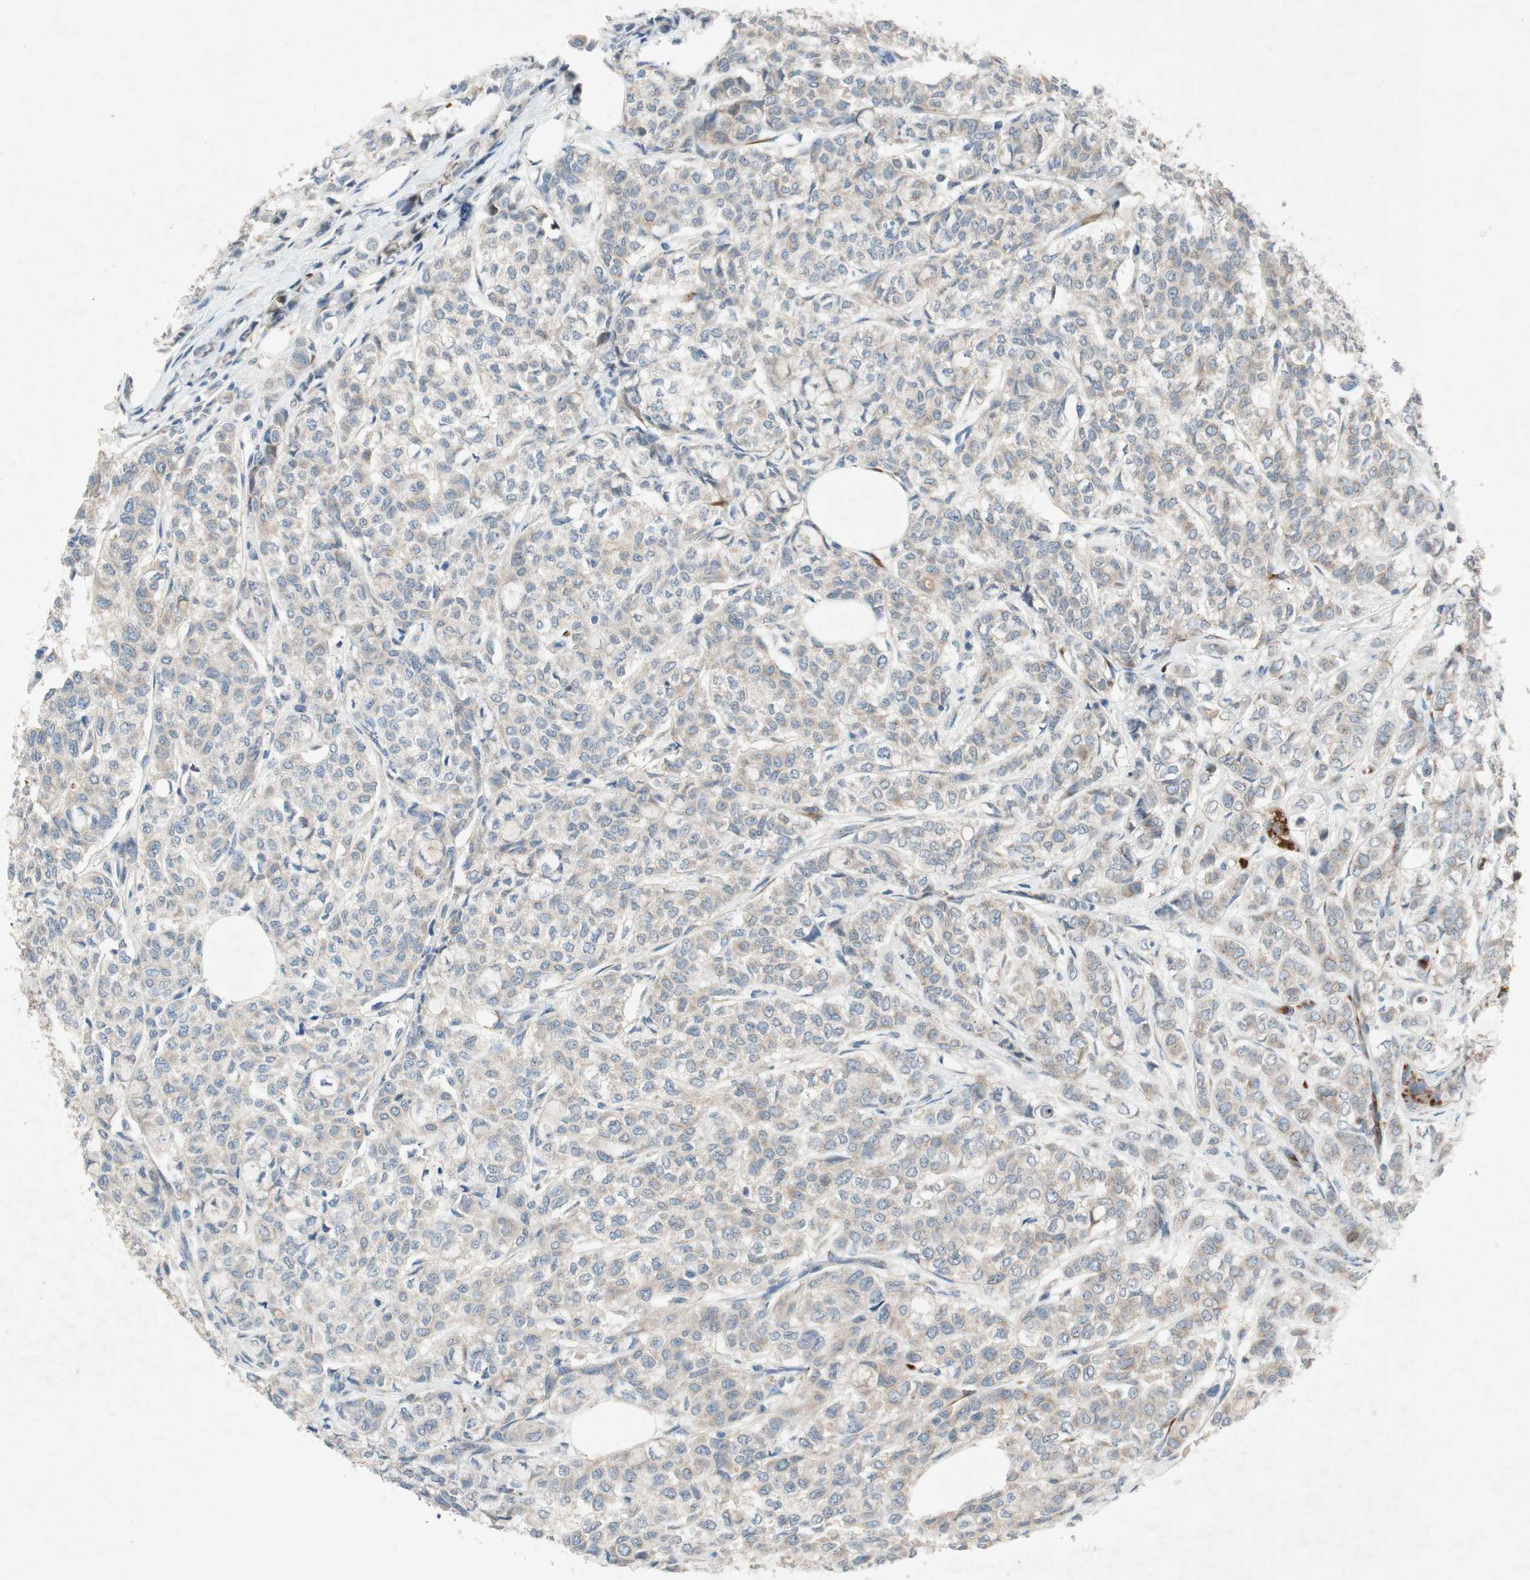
{"staining": {"intensity": "weak", "quantity": "<25%", "location": "cytoplasmic/membranous"}, "tissue": "breast cancer", "cell_type": "Tumor cells", "image_type": "cancer", "snomed": [{"axis": "morphology", "description": "Lobular carcinoma"}, {"axis": "topography", "description": "Breast"}], "caption": "IHC micrograph of breast cancer (lobular carcinoma) stained for a protein (brown), which exhibits no positivity in tumor cells.", "gene": "APOO", "patient": {"sex": "female", "age": 60}}